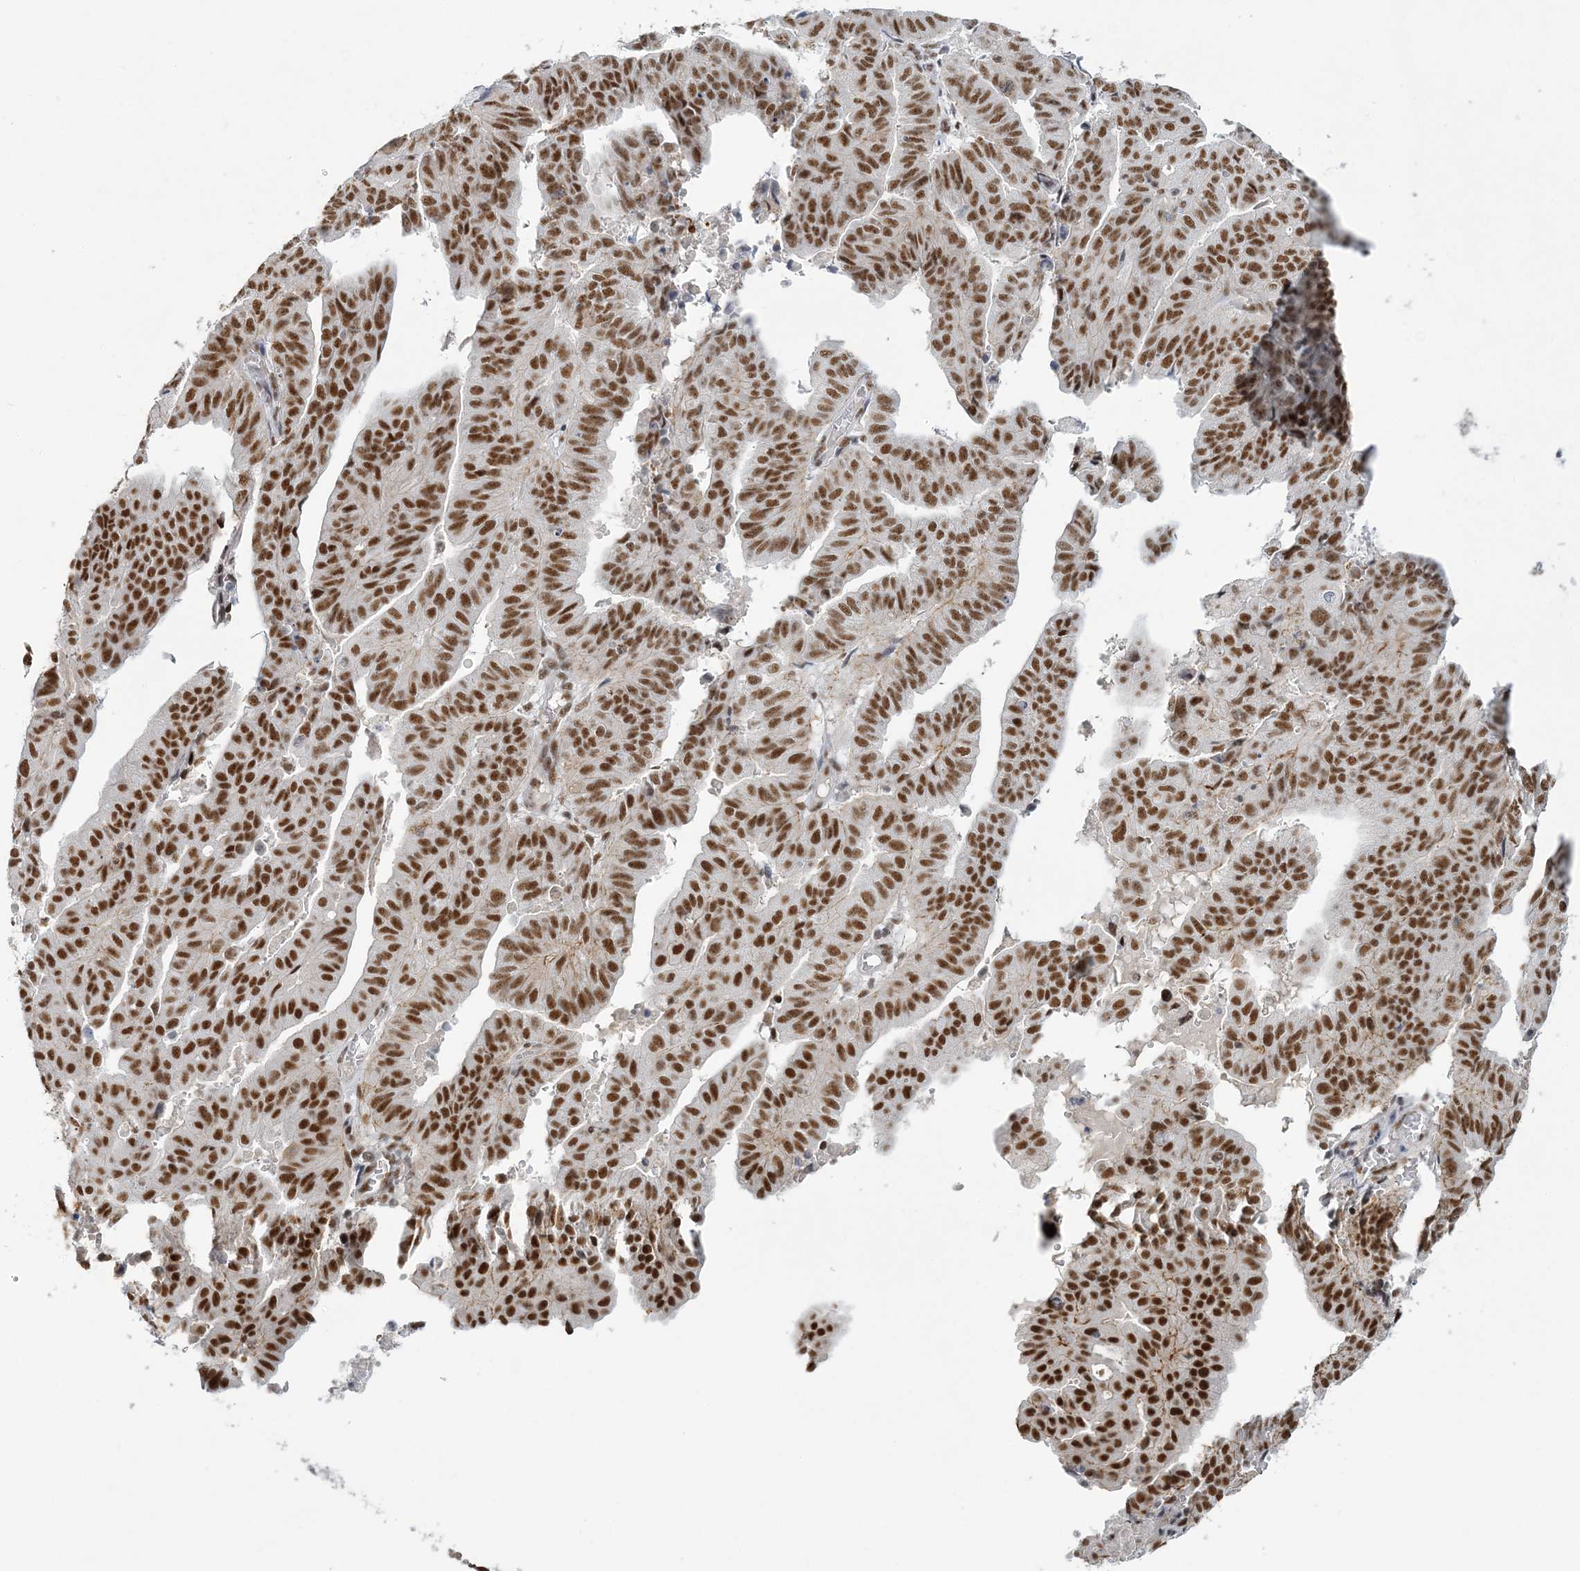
{"staining": {"intensity": "strong", "quantity": ">75%", "location": "nuclear"}, "tissue": "endometrial cancer", "cell_type": "Tumor cells", "image_type": "cancer", "snomed": [{"axis": "morphology", "description": "Adenocarcinoma, NOS"}, {"axis": "topography", "description": "Uterus"}], "caption": "A brown stain shows strong nuclear expression of a protein in human endometrial cancer (adenocarcinoma) tumor cells.", "gene": "PLRG1", "patient": {"sex": "female", "age": 77}}